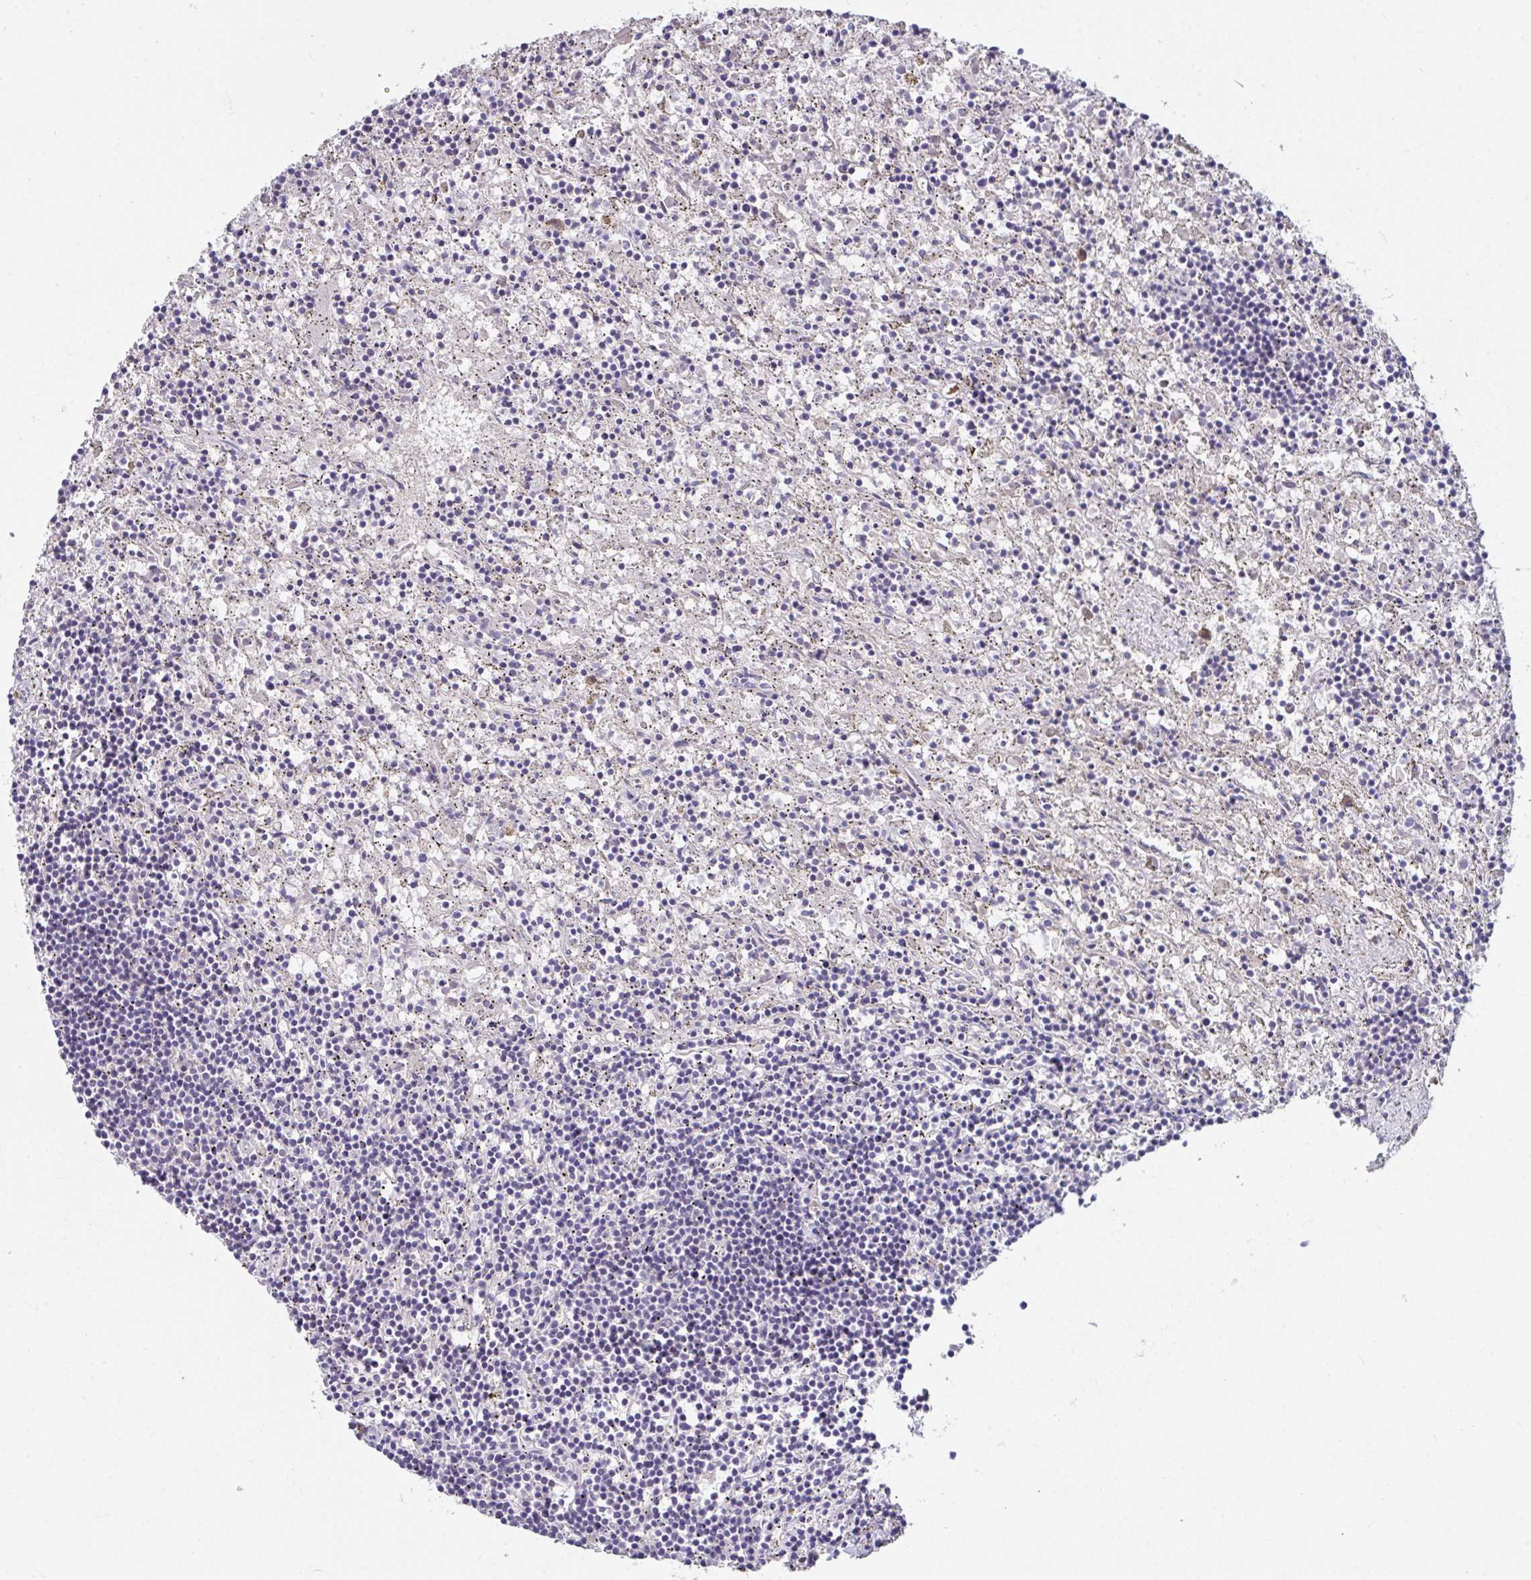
{"staining": {"intensity": "negative", "quantity": "none", "location": "none"}, "tissue": "lymphoma", "cell_type": "Tumor cells", "image_type": "cancer", "snomed": [{"axis": "morphology", "description": "Malignant lymphoma, non-Hodgkin's type, Low grade"}, {"axis": "topography", "description": "Spleen"}], "caption": "Immunohistochemistry (IHC) photomicrograph of low-grade malignant lymphoma, non-Hodgkin's type stained for a protein (brown), which exhibits no staining in tumor cells.", "gene": "RBBP6", "patient": {"sex": "male", "age": 76}}